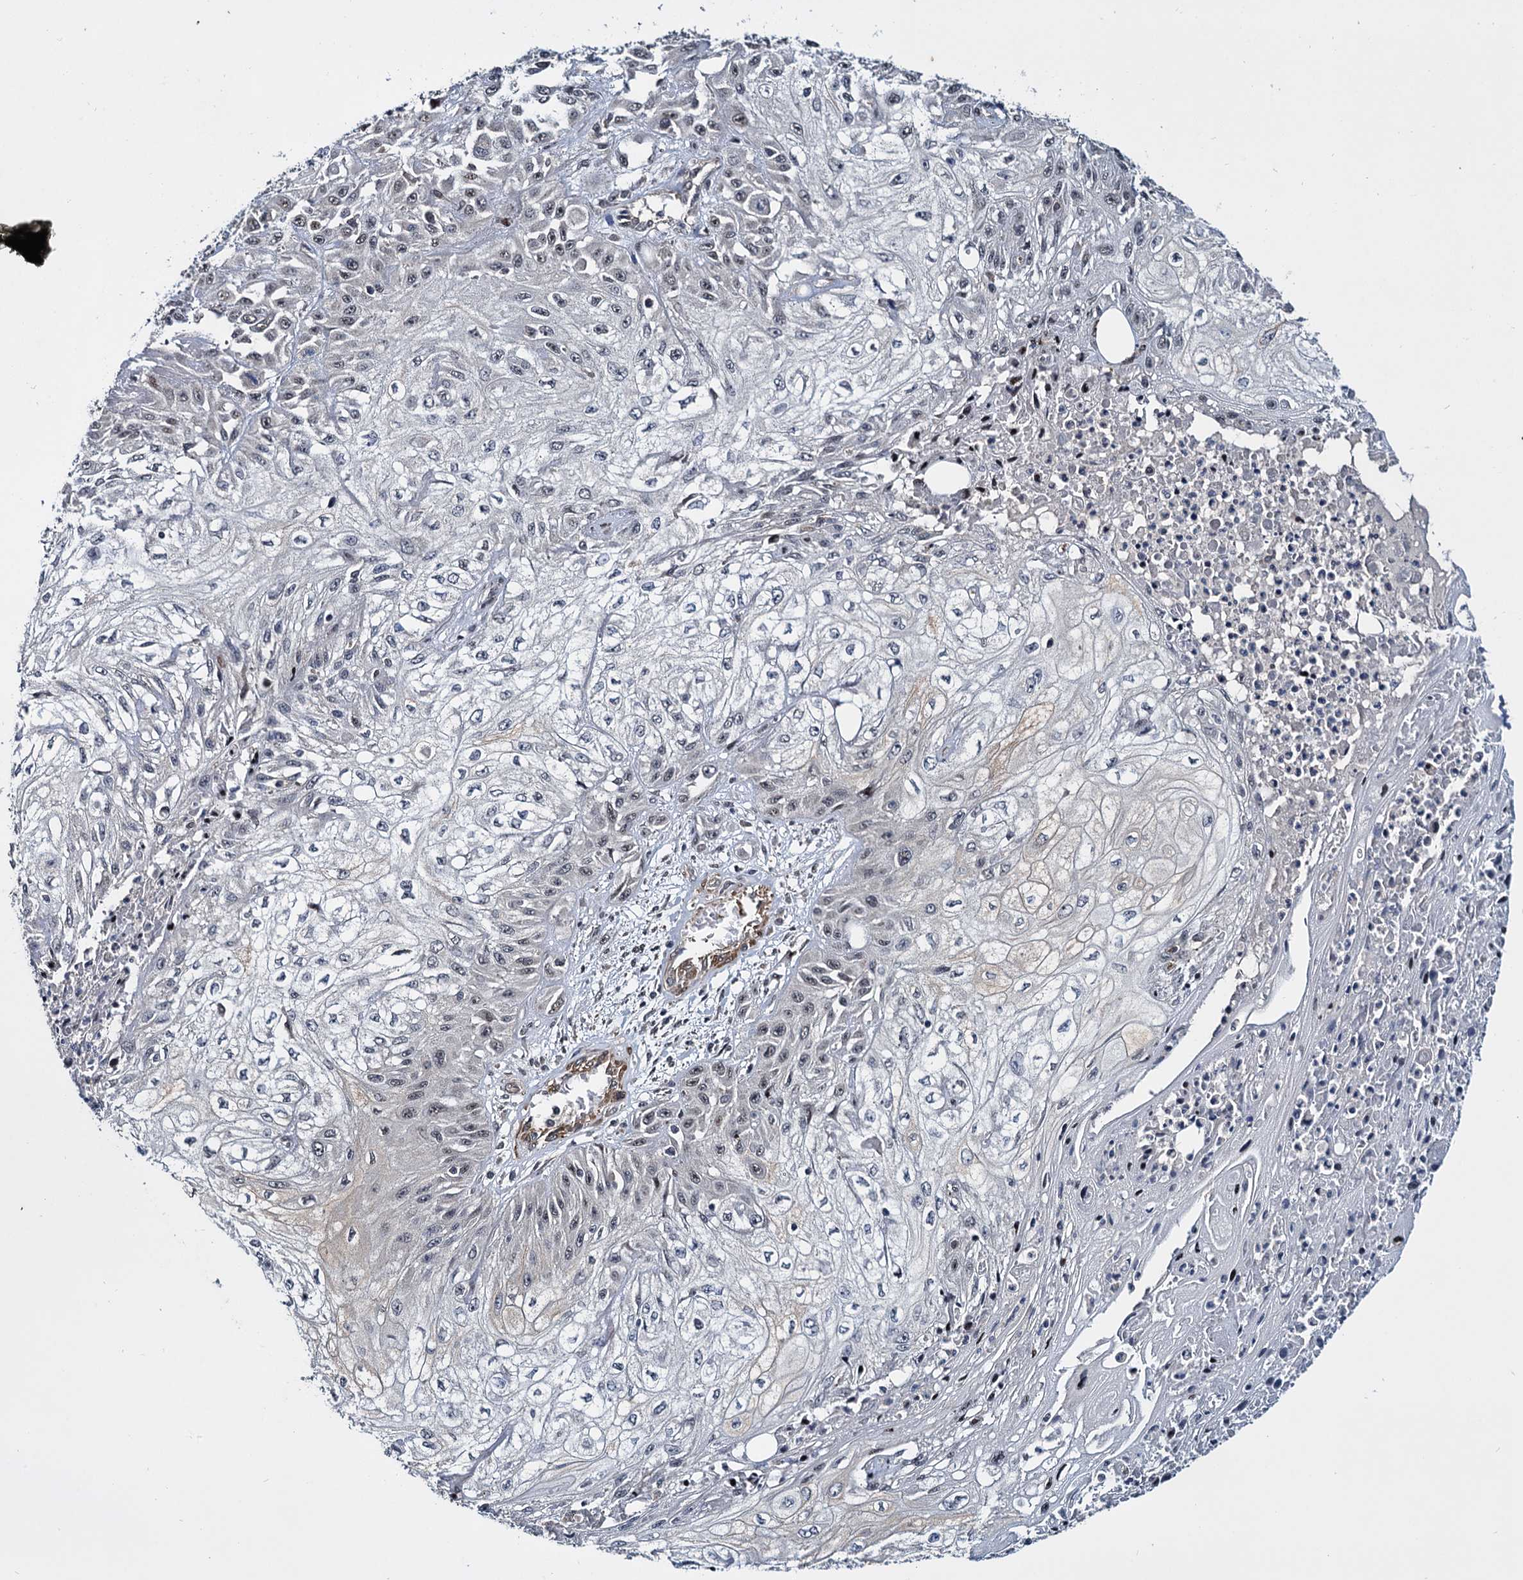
{"staining": {"intensity": "weak", "quantity": "<25%", "location": "nuclear"}, "tissue": "skin cancer", "cell_type": "Tumor cells", "image_type": "cancer", "snomed": [{"axis": "morphology", "description": "Squamous cell carcinoma, NOS"}, {"axis": "morphology", "description": "Squamous cell carcinoma, metastatic, NOS"}, {"axis": "topography", "description": "Skin"}, {"axis": "topography", "description": "Lymph node"}], "caption": "A high-resolution photomicrograph shows immunohistochemistry (IHC) staining of skin cancer, which reveals no significant positivity in tumor cells. Nuclei are stained in blue.", "gene": "ARHGAP42", "patient": {"sex": "male", "age": 75}}